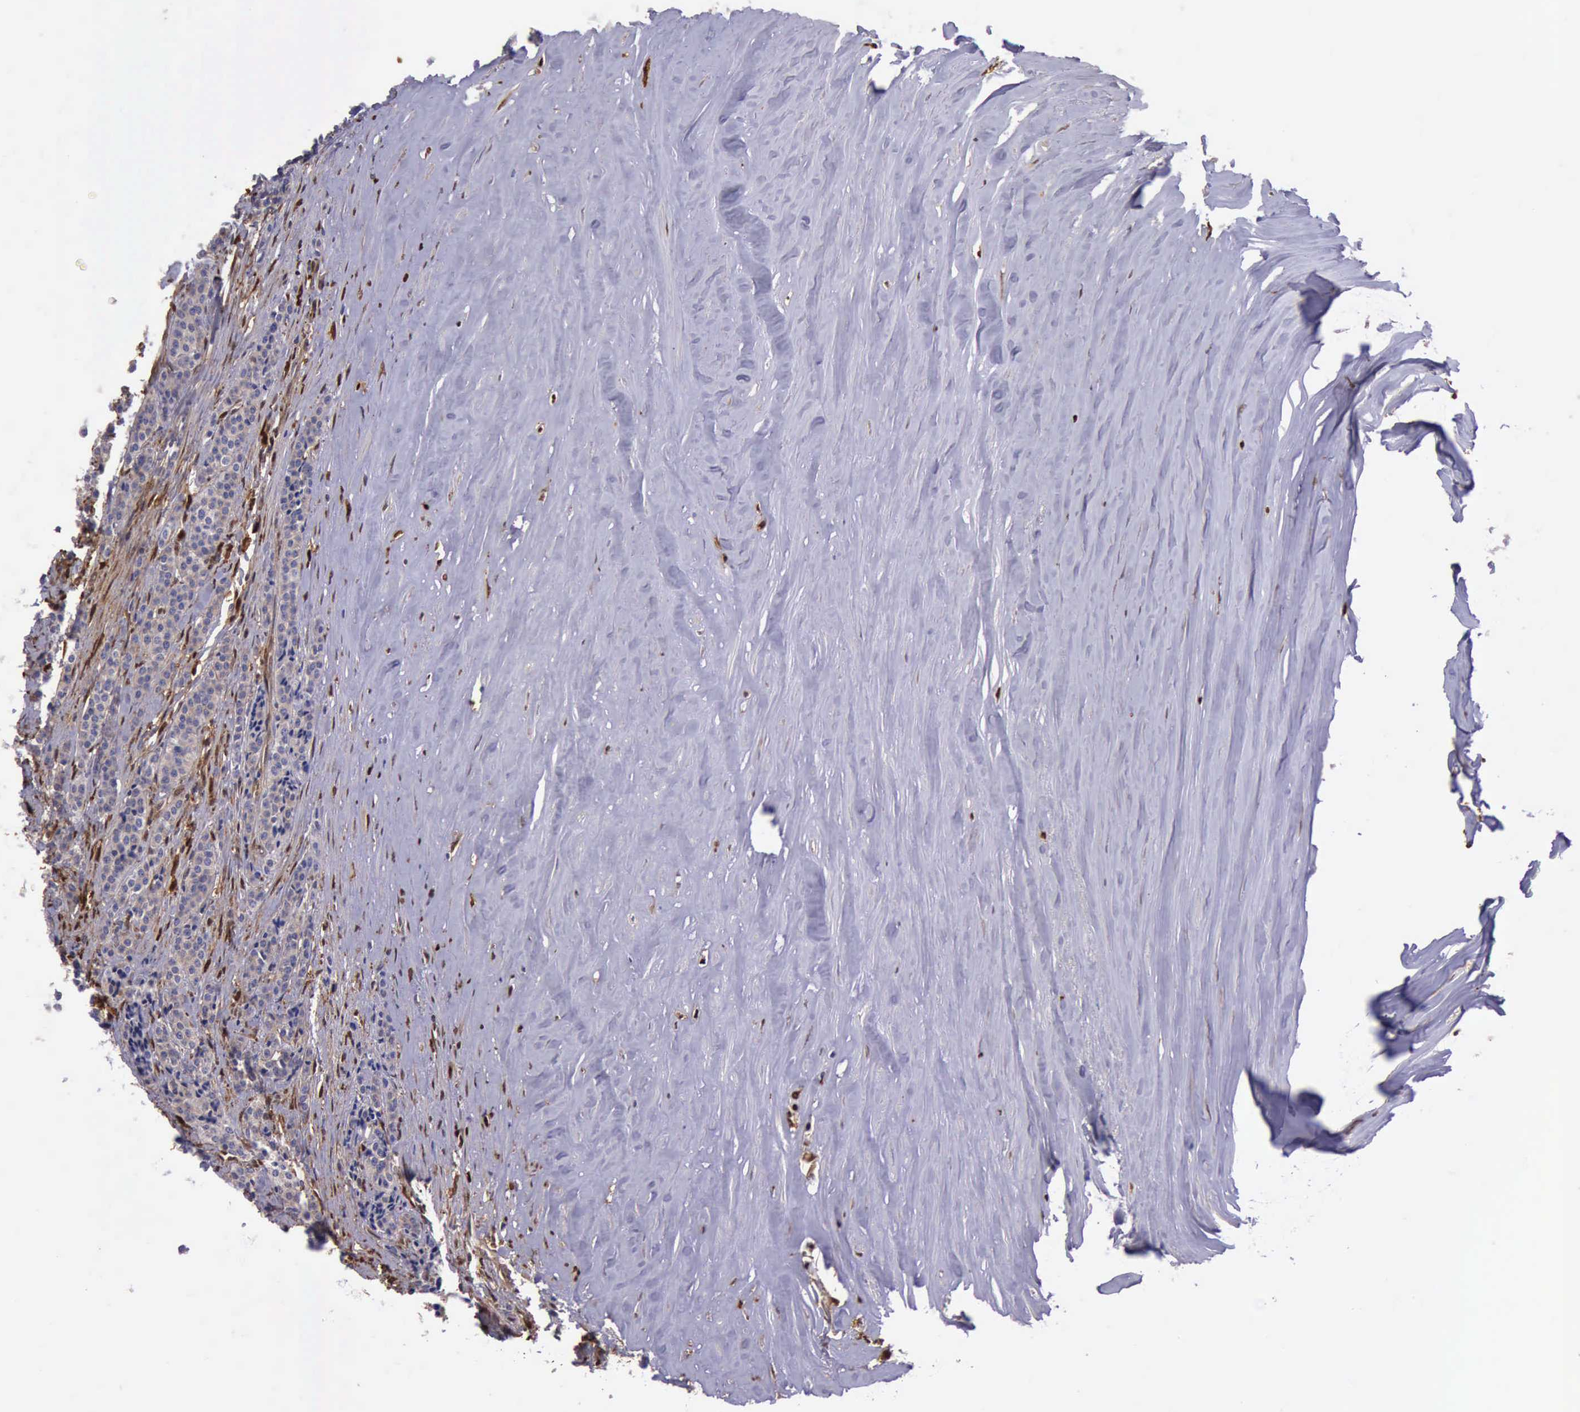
{"staining": {"intensity": "weak", "quantity": "<25%", "location": "cytoplasmic/membranous"}, "tissue": "carcinoid", "cell_type": "Tumor cells", "image_type": "cancer", "snomed": [{"axis": "morphology", "description": "Carcinoid, malignant, NOS"}, {"axis": "topography", "description": "Small intestine"}], "caption": "Tumor cells are negative for protein expression in human carcinoid (malignant).", "gene": "TYMP", "patient": {"sex": "male", "age": 63}}